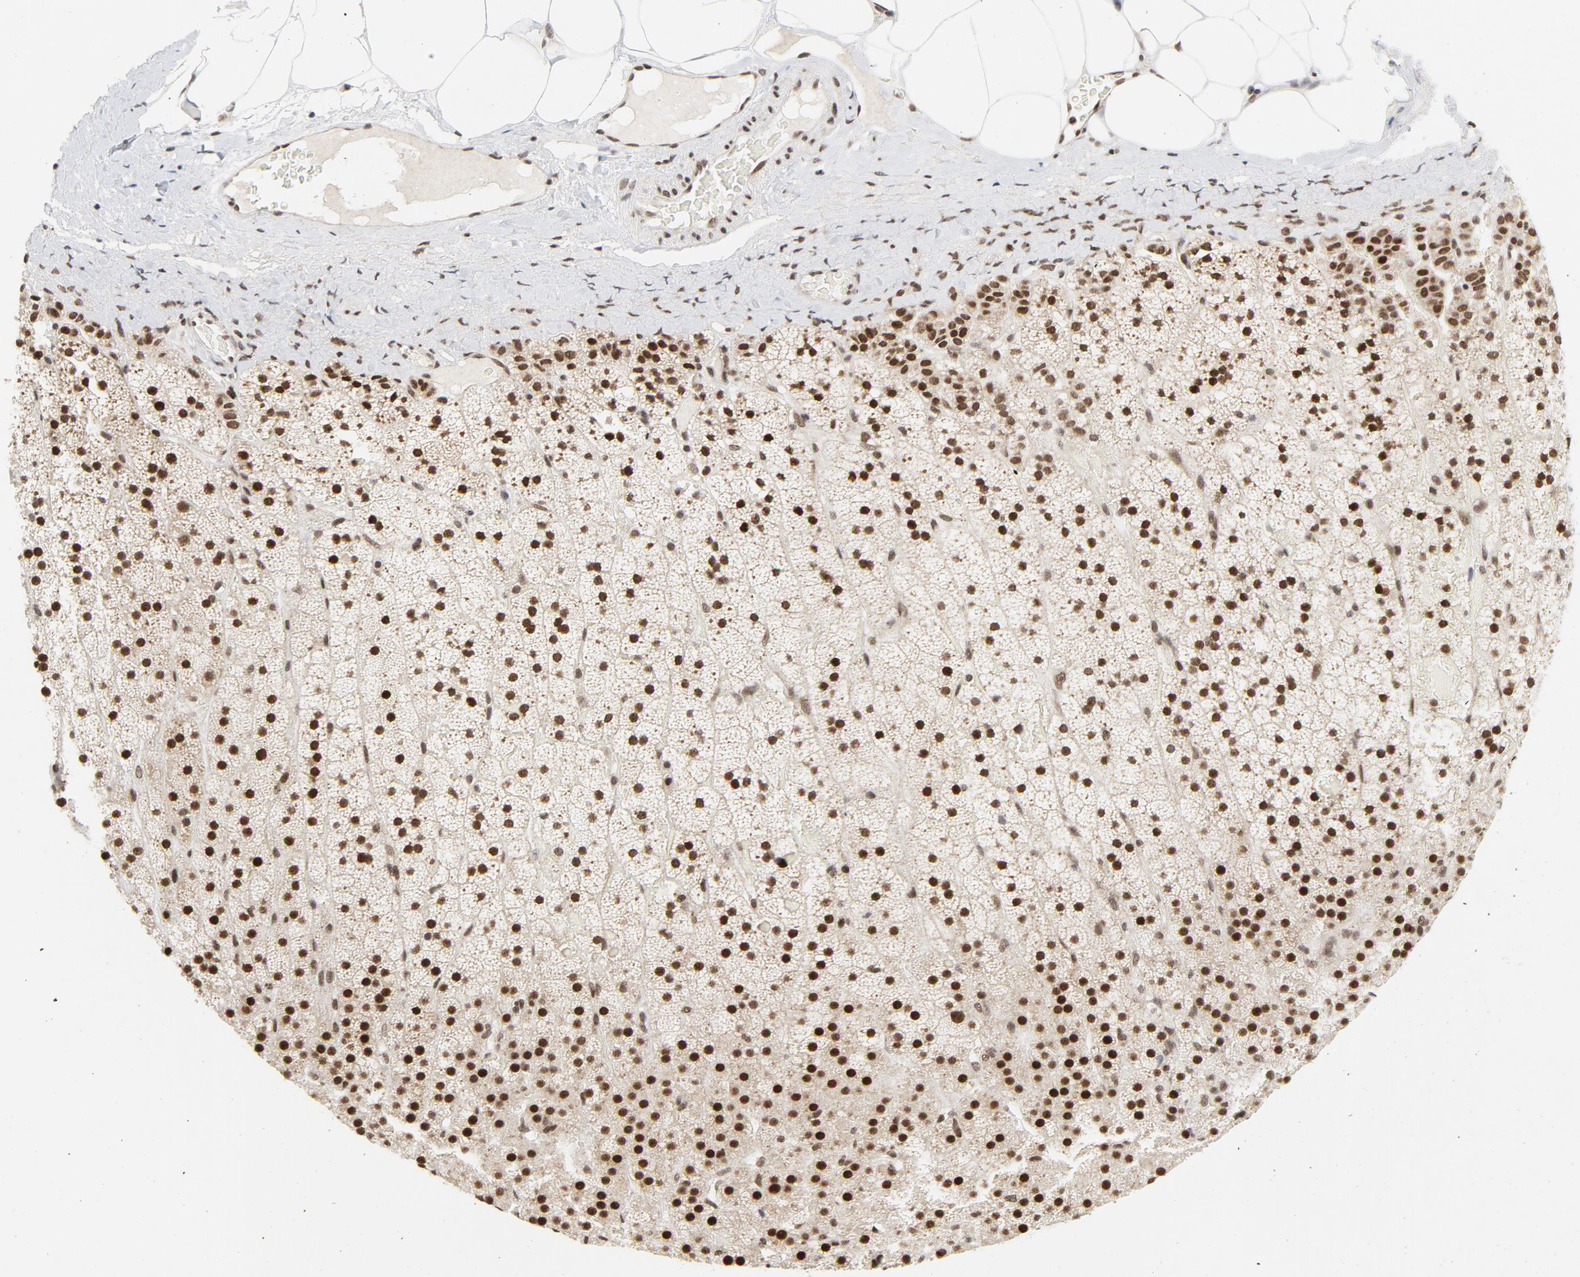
{"staining": {"intensity": "strong", "quantity": ">75%", "location": "nuclear"}, "tissue": "adrenal gland", "cell_type": "Glandular cells", "image_type": "normal", "snomed": [{"axis": "morphology", "description": "Normal tissue, NOS"}, {"axis": "topography", "description": "Adrenal gland"}], "caption": "IHC (DAB (3,3'-diaminobenzidine)) staining of unremarkable human adrenal gland demonstrates strong nuclear protein staining in about >75% of glandular cells.", "gene": "ERCC1", "patient": {"sex": "male", "age": 35}}